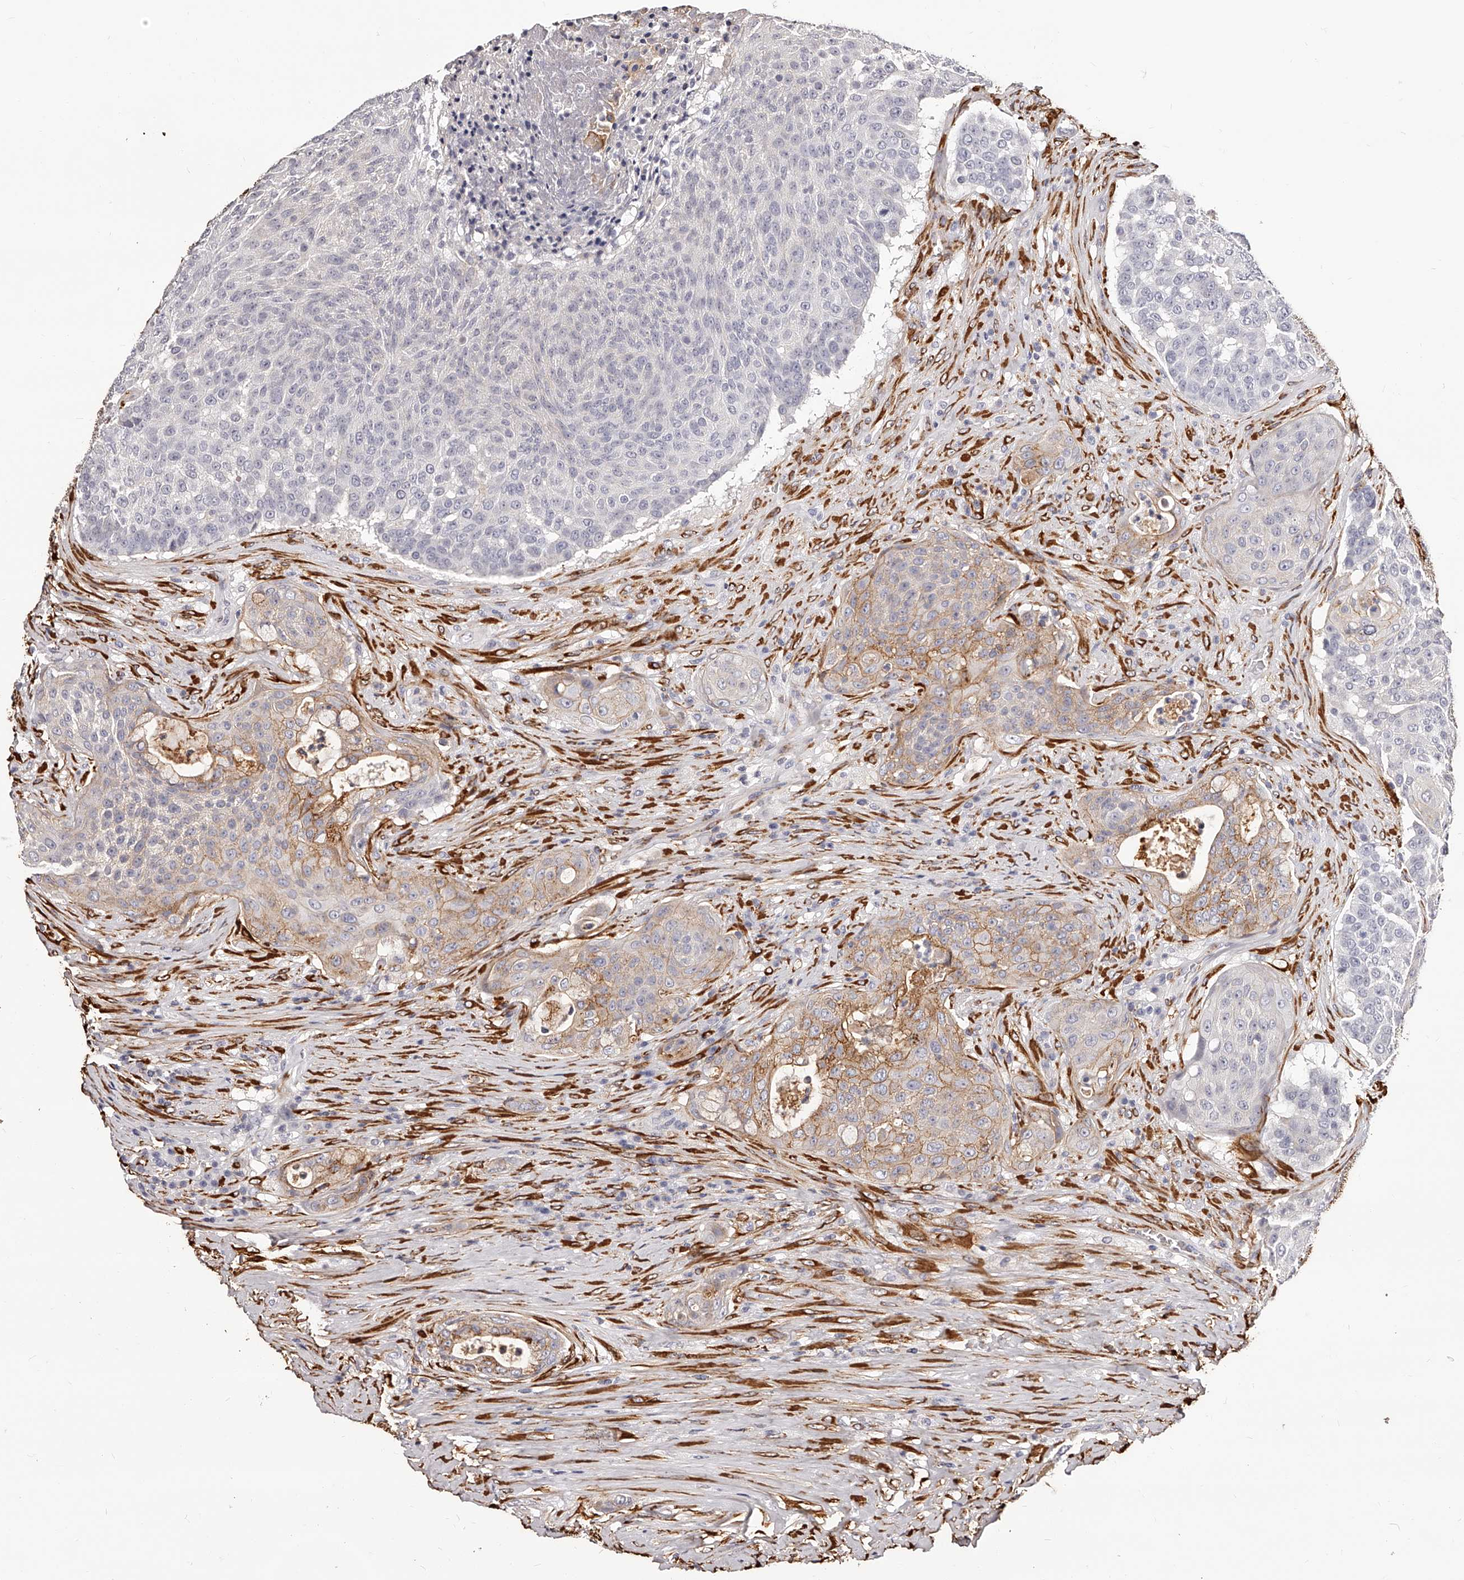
{"staining": {"intensity": "moderate", "quantity": "<25%", "location": "cytoplasmic/membranous"}, "tissue": "urothelial cancer", "cell_type": "Tumor cells", "image_type": "cancer", "snomed": [{"axis": "morphology", "description": "Urothelial carcinoma, High grade"}, {"axis": "topography", "description": "Urinary bladder"}], "caption": "Immunohistochemical staining of human urothelial cancer reveals low levels of moderate cytoplasmic/membranous protein staining in about <25% of tumor cells.", "gene": "CD82", "patient": {"sex": "female", "age": 63}}